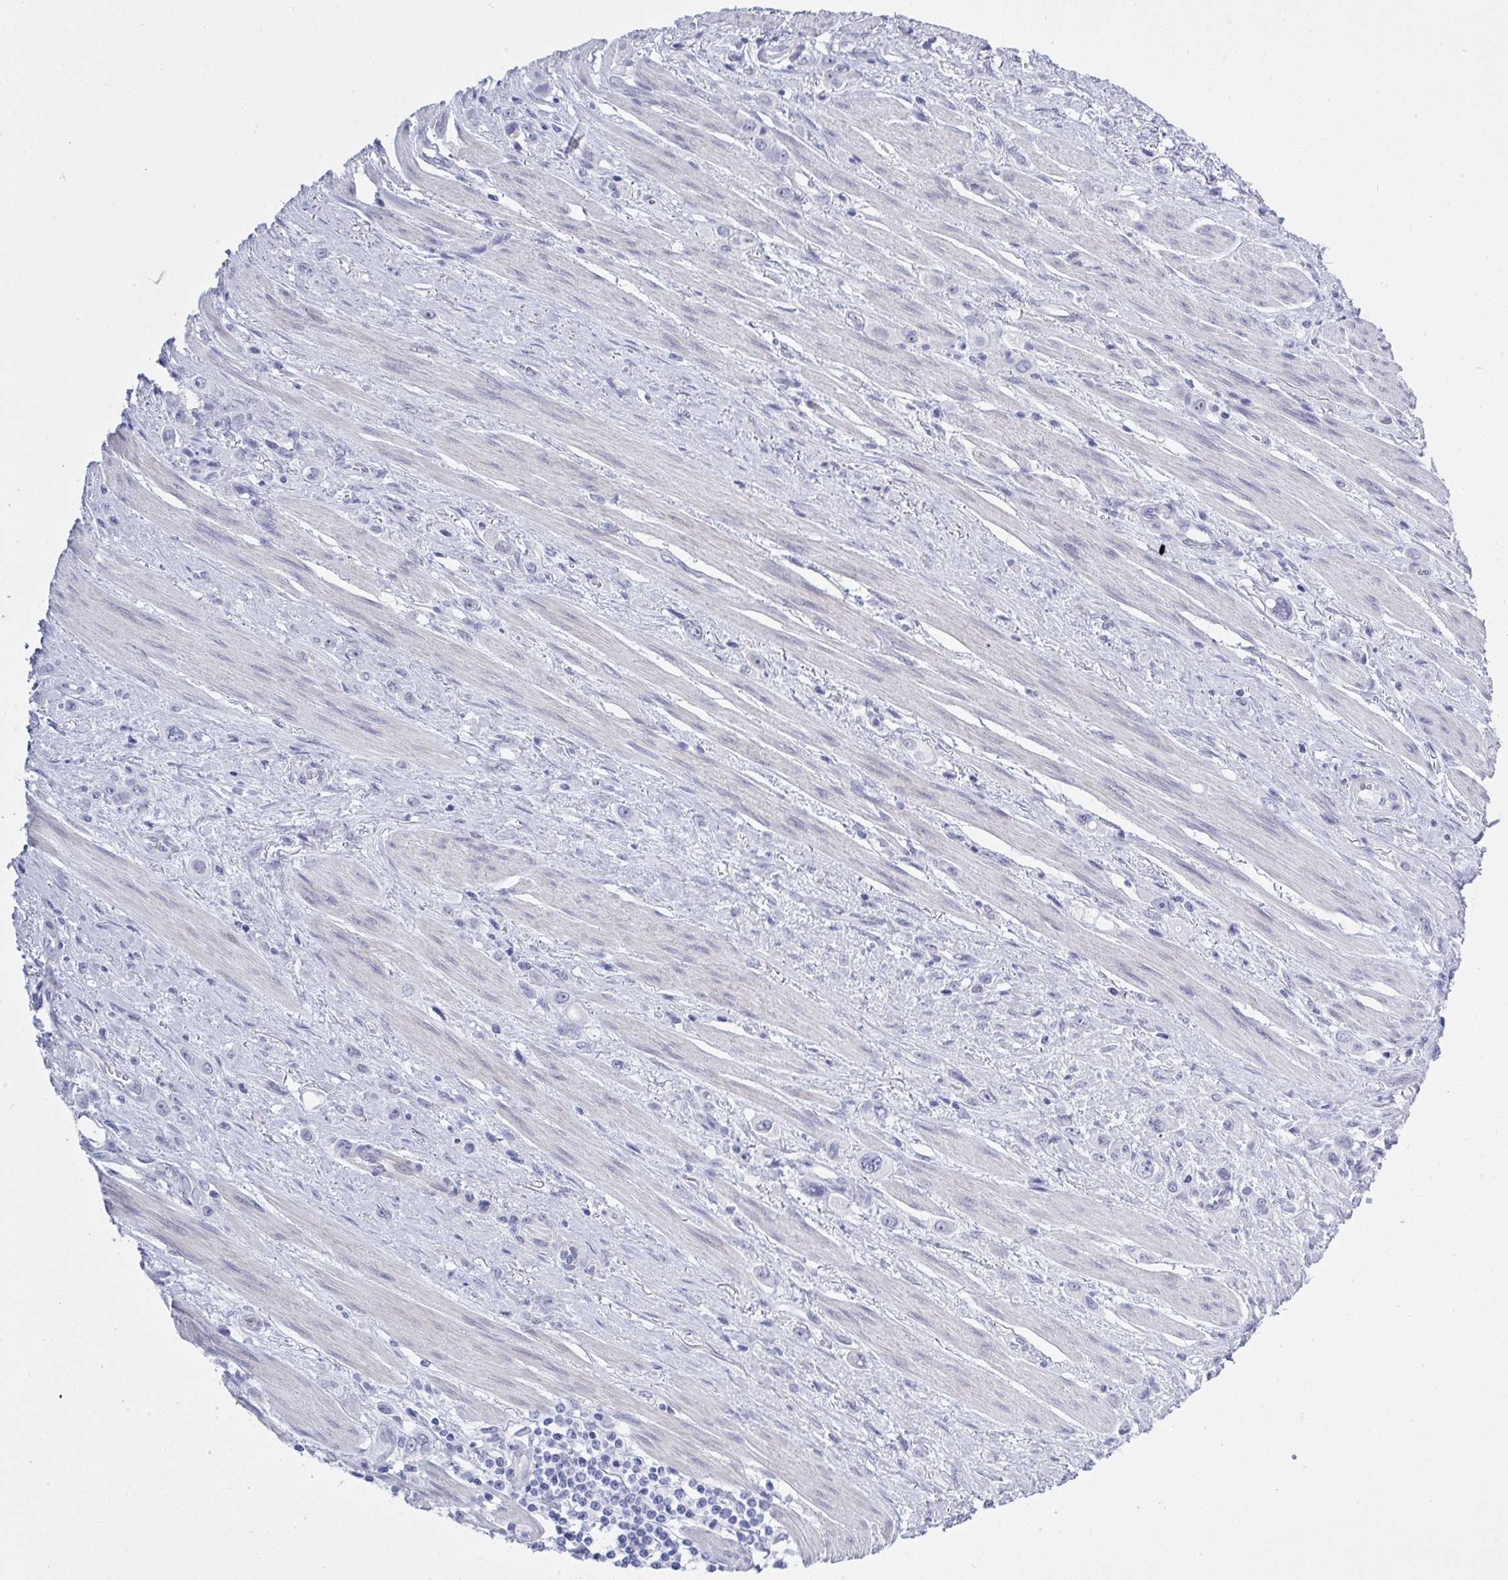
{"staining": {"intensity": "negative", "quantity": "none", "location": "none"}, "tissue": "stomach cancer", "cell_type": "Tumor cells", "image_type": "cancer", "snomed": [{"axis": "morphology", "description": "Adenocarcinoma, NOS"}, {"axis": "topography", "description": "Stomach, upper"}], "caption": "Immunohistochemistry (IHC) image of human adenocarcinoma (stomach) stained for a protein (brown), which demonstrates no expression in tumor cells.", "gene": "MFSD4A", "patient": {"sex": "male", "age": 75}}